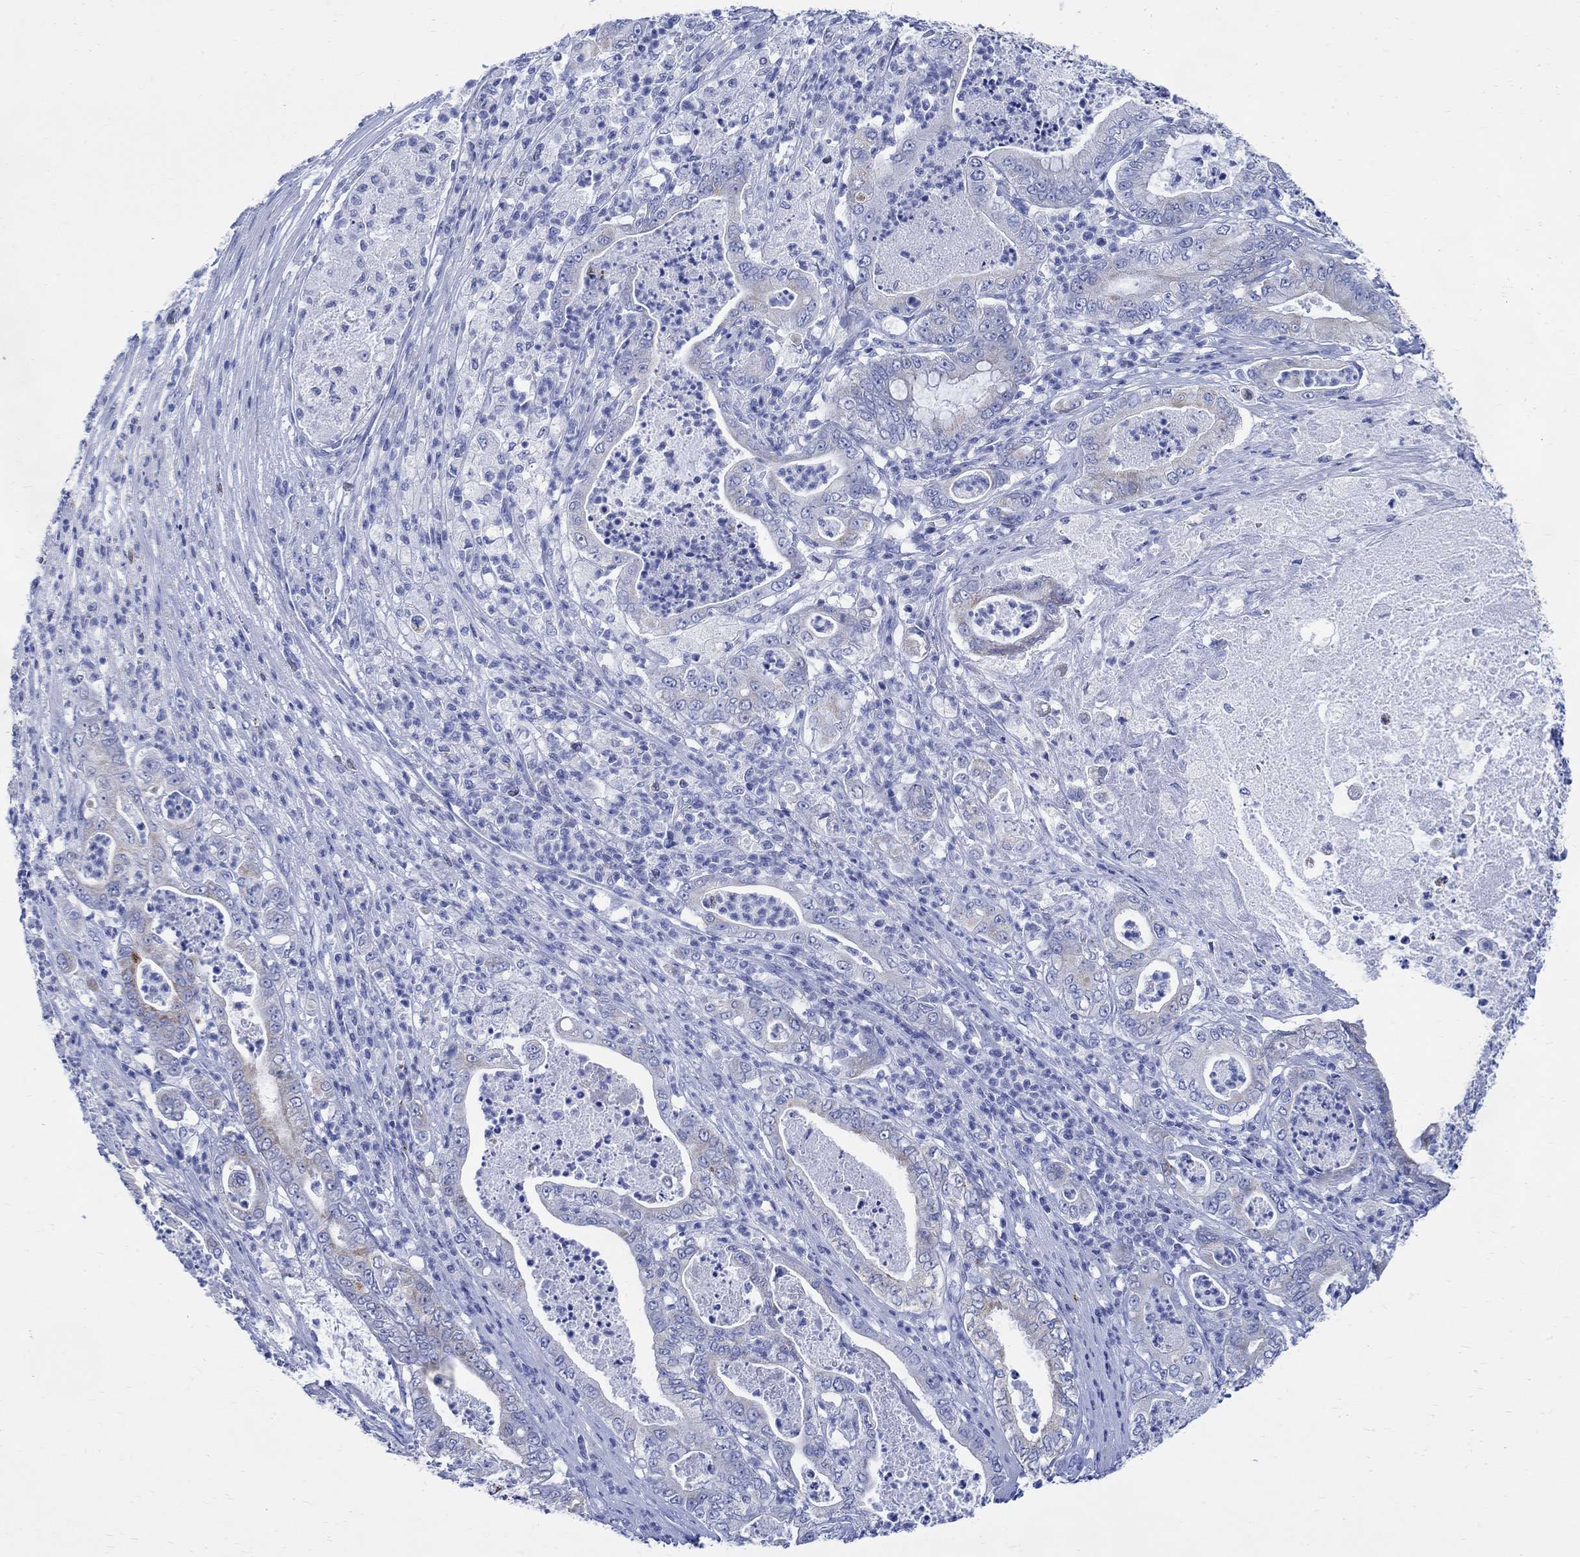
{"staining": {"intensity": "moderate", "quantity": "<25%", "location": "cytoplasmic/membranous"}, "tissue": "pancreatic cancer", "cell_type": "Tumor cells", "image_type": "cancer", "snomed": [{"axis": "morphology", "description": "Adenocarcinoma, NOS"}, {"axis": "topography", "description": "Pancreas"}], "caption": "A micrograph of adenocarcinoma (pancreatic) stained for a protein shows moderate cytoplasmic/membranous brown staining in tumor cells.", "gene": "CPLX2", "patient": {"sex": "male", "age": 71}}